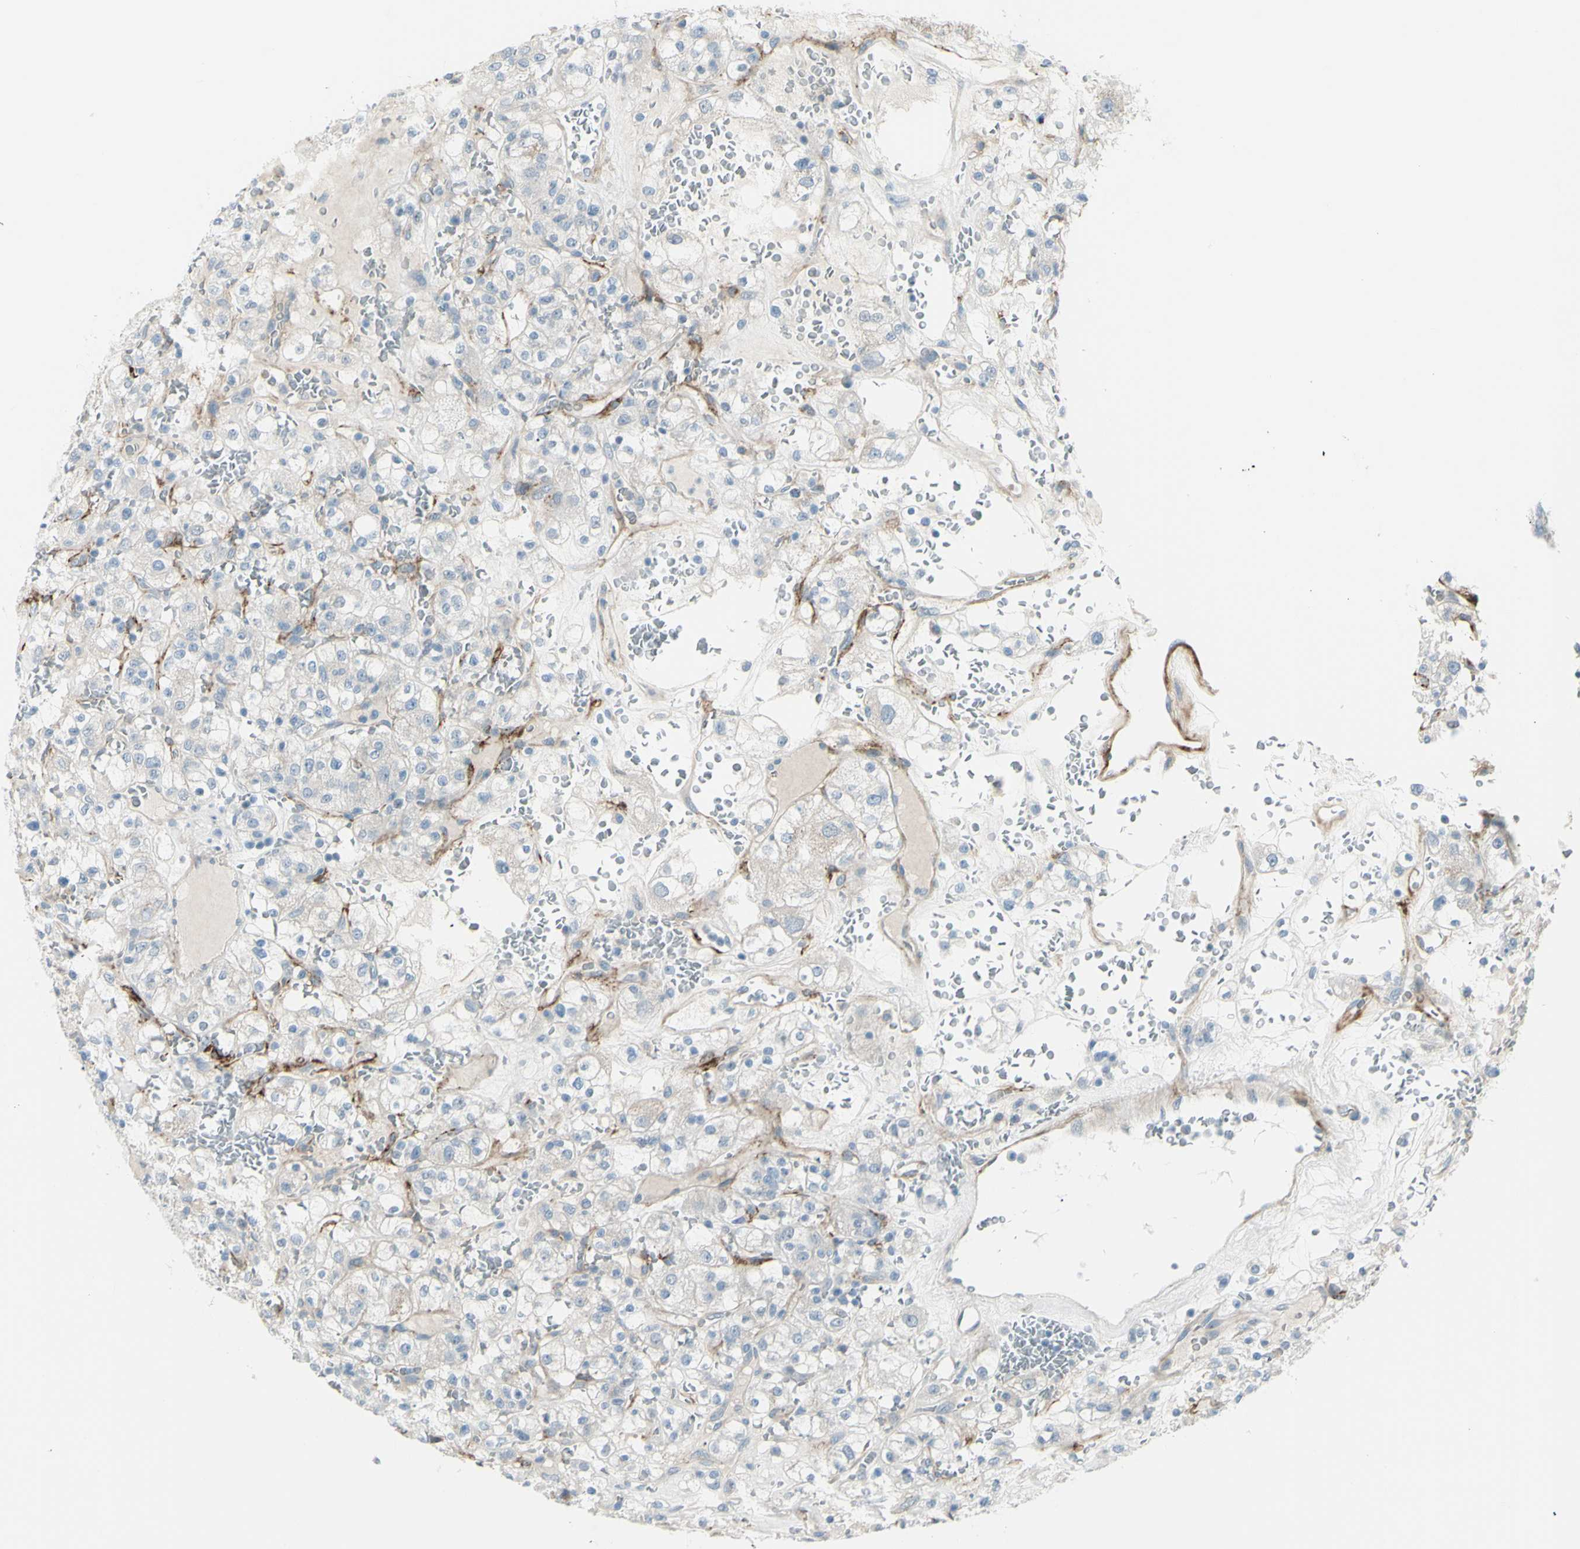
{"staining": {"intensity": "negative", "quantity": "none", "location": "none"}, "tissue": "renal cancer", "cell_type": "Tumor cells", "image_type": "cancer", "snomed": [{"axis": "morphology", "description": "Normal tissue, NOS"}, {"axis": "morphology", "description": "Adenocarcinoma, NOS"}, {"axis": "topography", "description": "Kidney"}], "caption": "Tumor cells show no significant staining in renal cancer (adenocarcinoma).", "gene": "GPR34", "patient": {"sex": "female", "age": 72}}